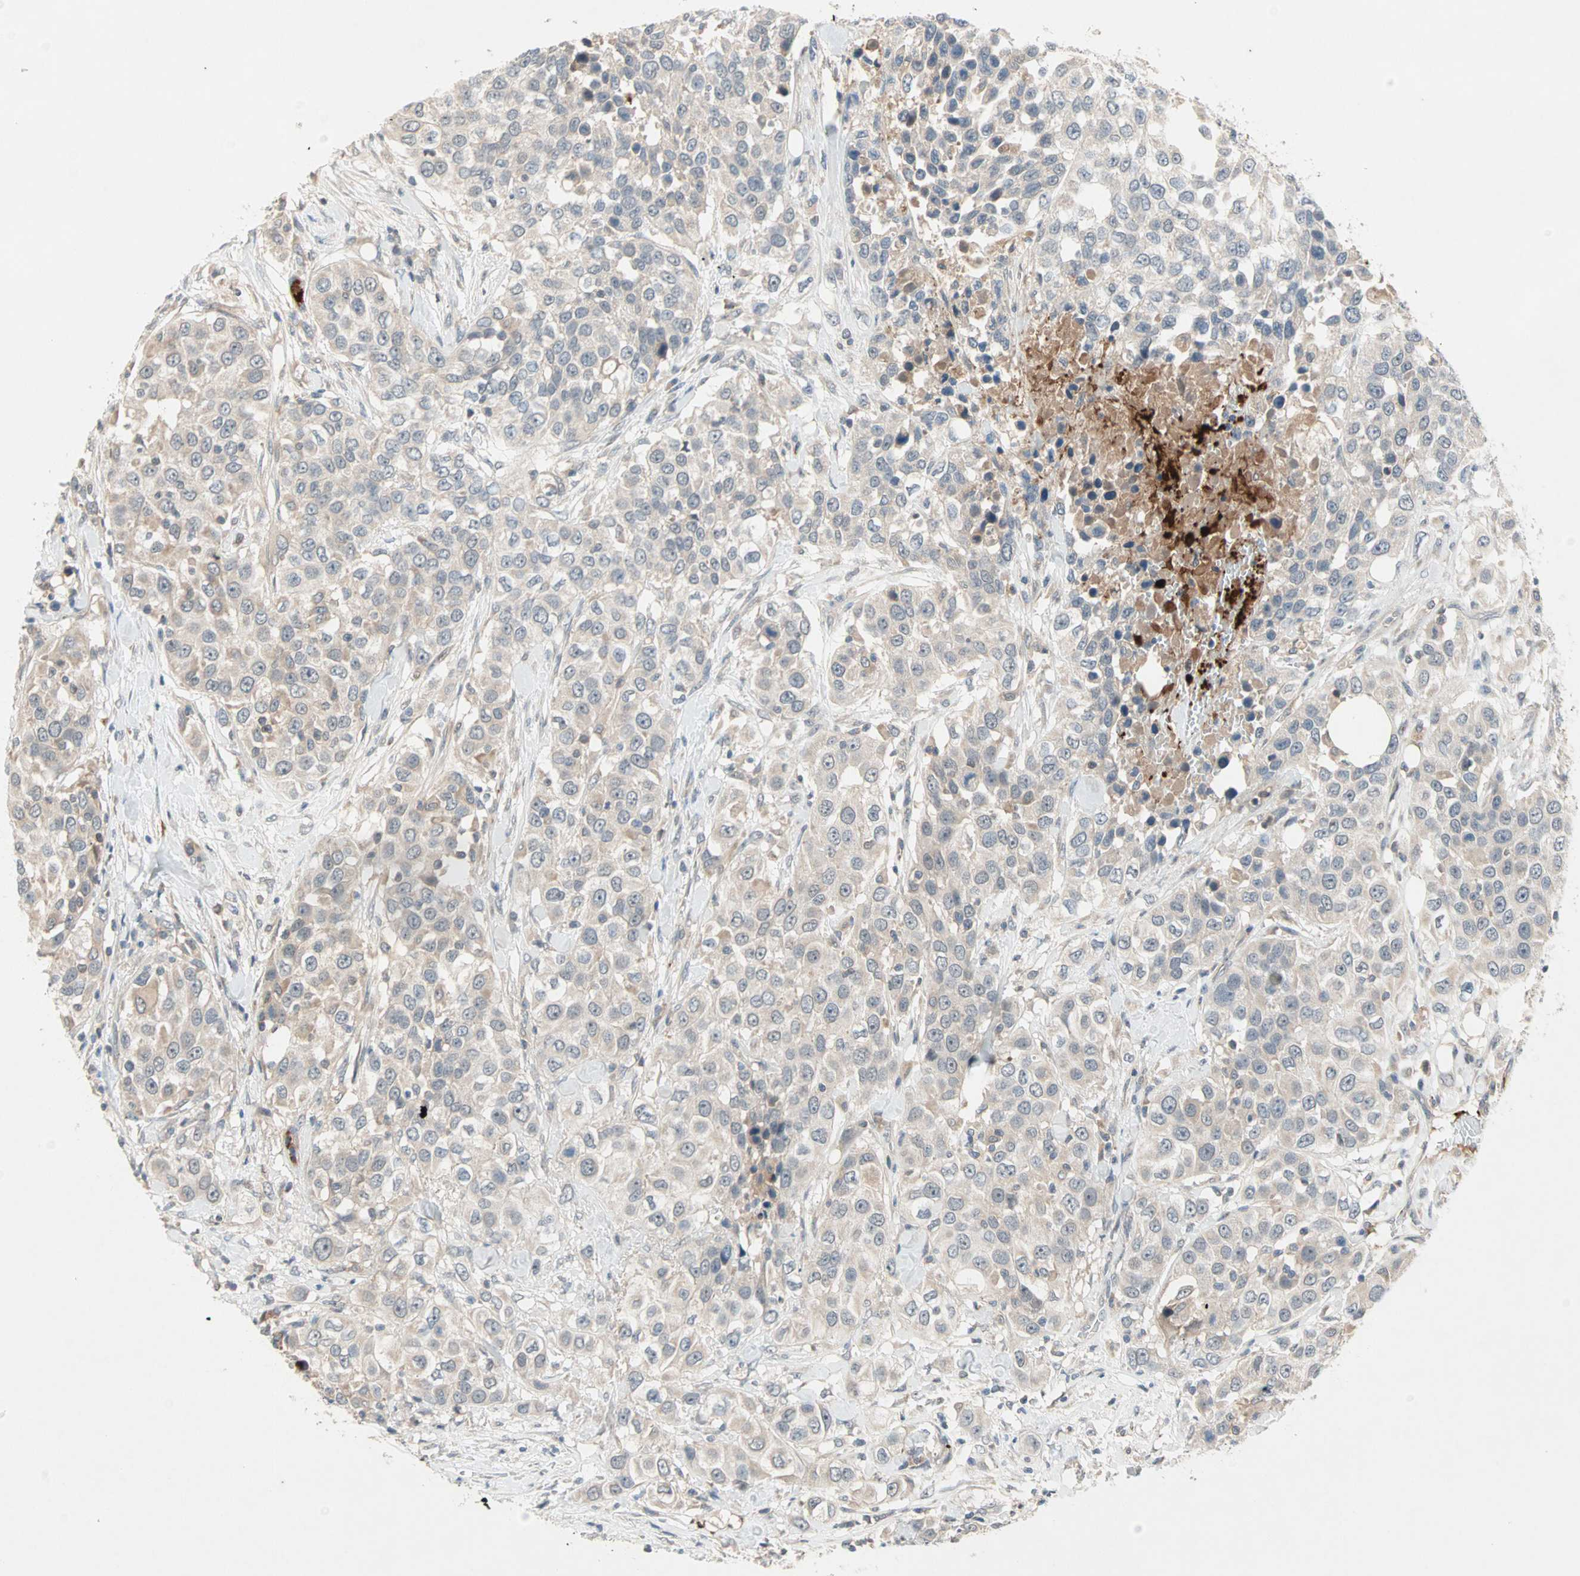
{"staining": {"intensity": "weak", "quantity": ">75%", "location": "cytoplasmic/membranous"}, "tissue": "urothelial cancer", "cell_type": "Tumor cells", "image_type": "cancer", "snomed": [{"axis": "morphology", "description": "Urothelial carcinoma, High grade"}, {"axis": "topography", "description": "Urinary bladder"}], "caption": "Urothelial carcinoma (high-grade) was stained to show a protein in brown. There is low levels of weak cytoplasmic/membranous expression in about >75% of tumor cells.", "gene": "PROS1", "patient": {"sex": "female", "age": 80}}